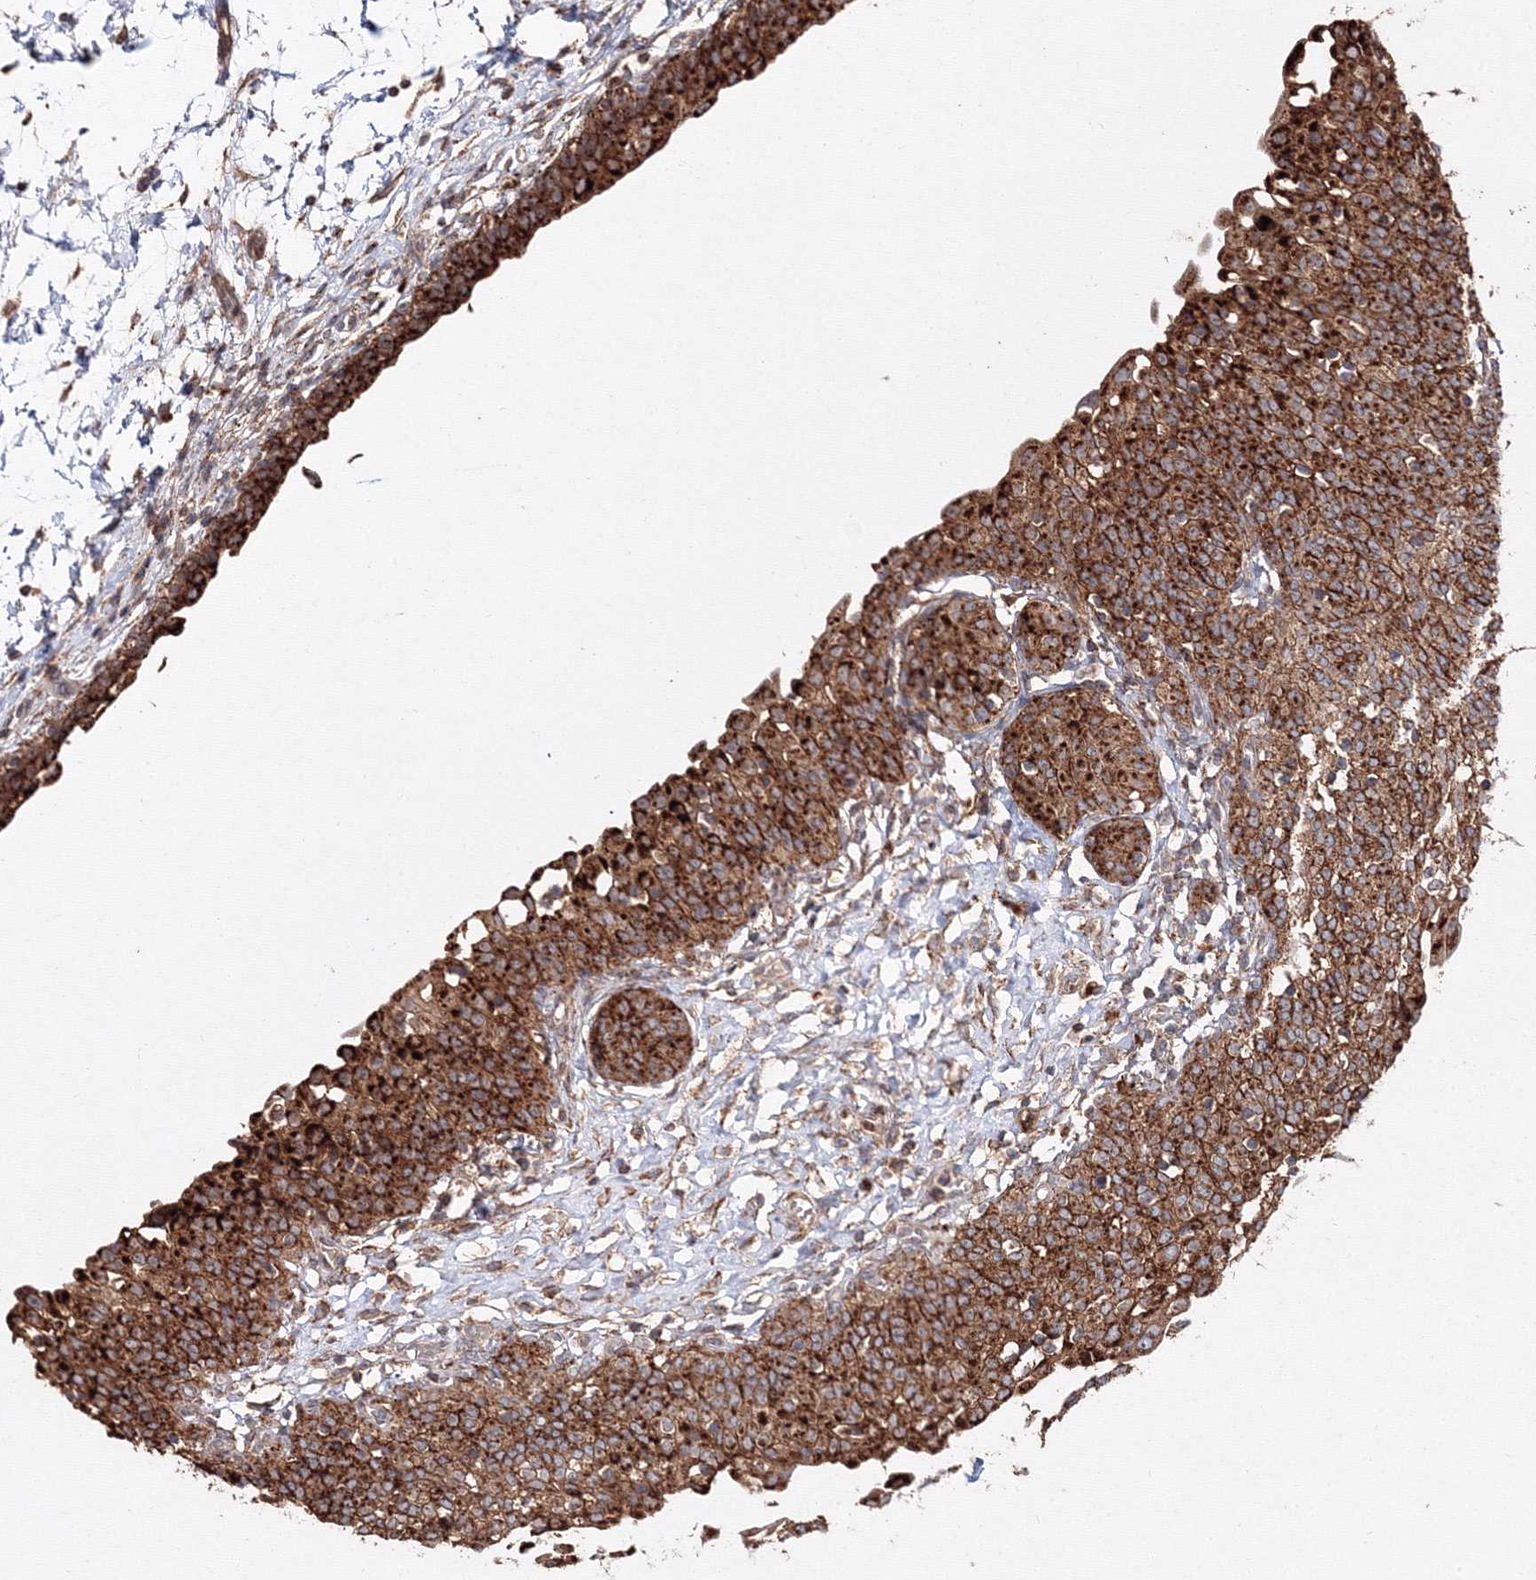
{"staining": {"intensity": "strong", "quantity": ">75%", "location": "cytoplasmic/membranous"}, "tissue": "urinary bladder", "cell_type": "Urothelial cells", "image_type": "normal", "snomed": [{"axis": "morphology", "description": "Normal tissue, NOS"}, {"axis": "topography", "description": "Urinary bladder"}], "caption": "DAB immunohistochemical staining of benign urinary bladder reveals strong cytoplasmic/membranous protein staining in approximately >75% of urothelial cells.", "gene": "DDO", "patient": {"sex": "male", "age": 55}}